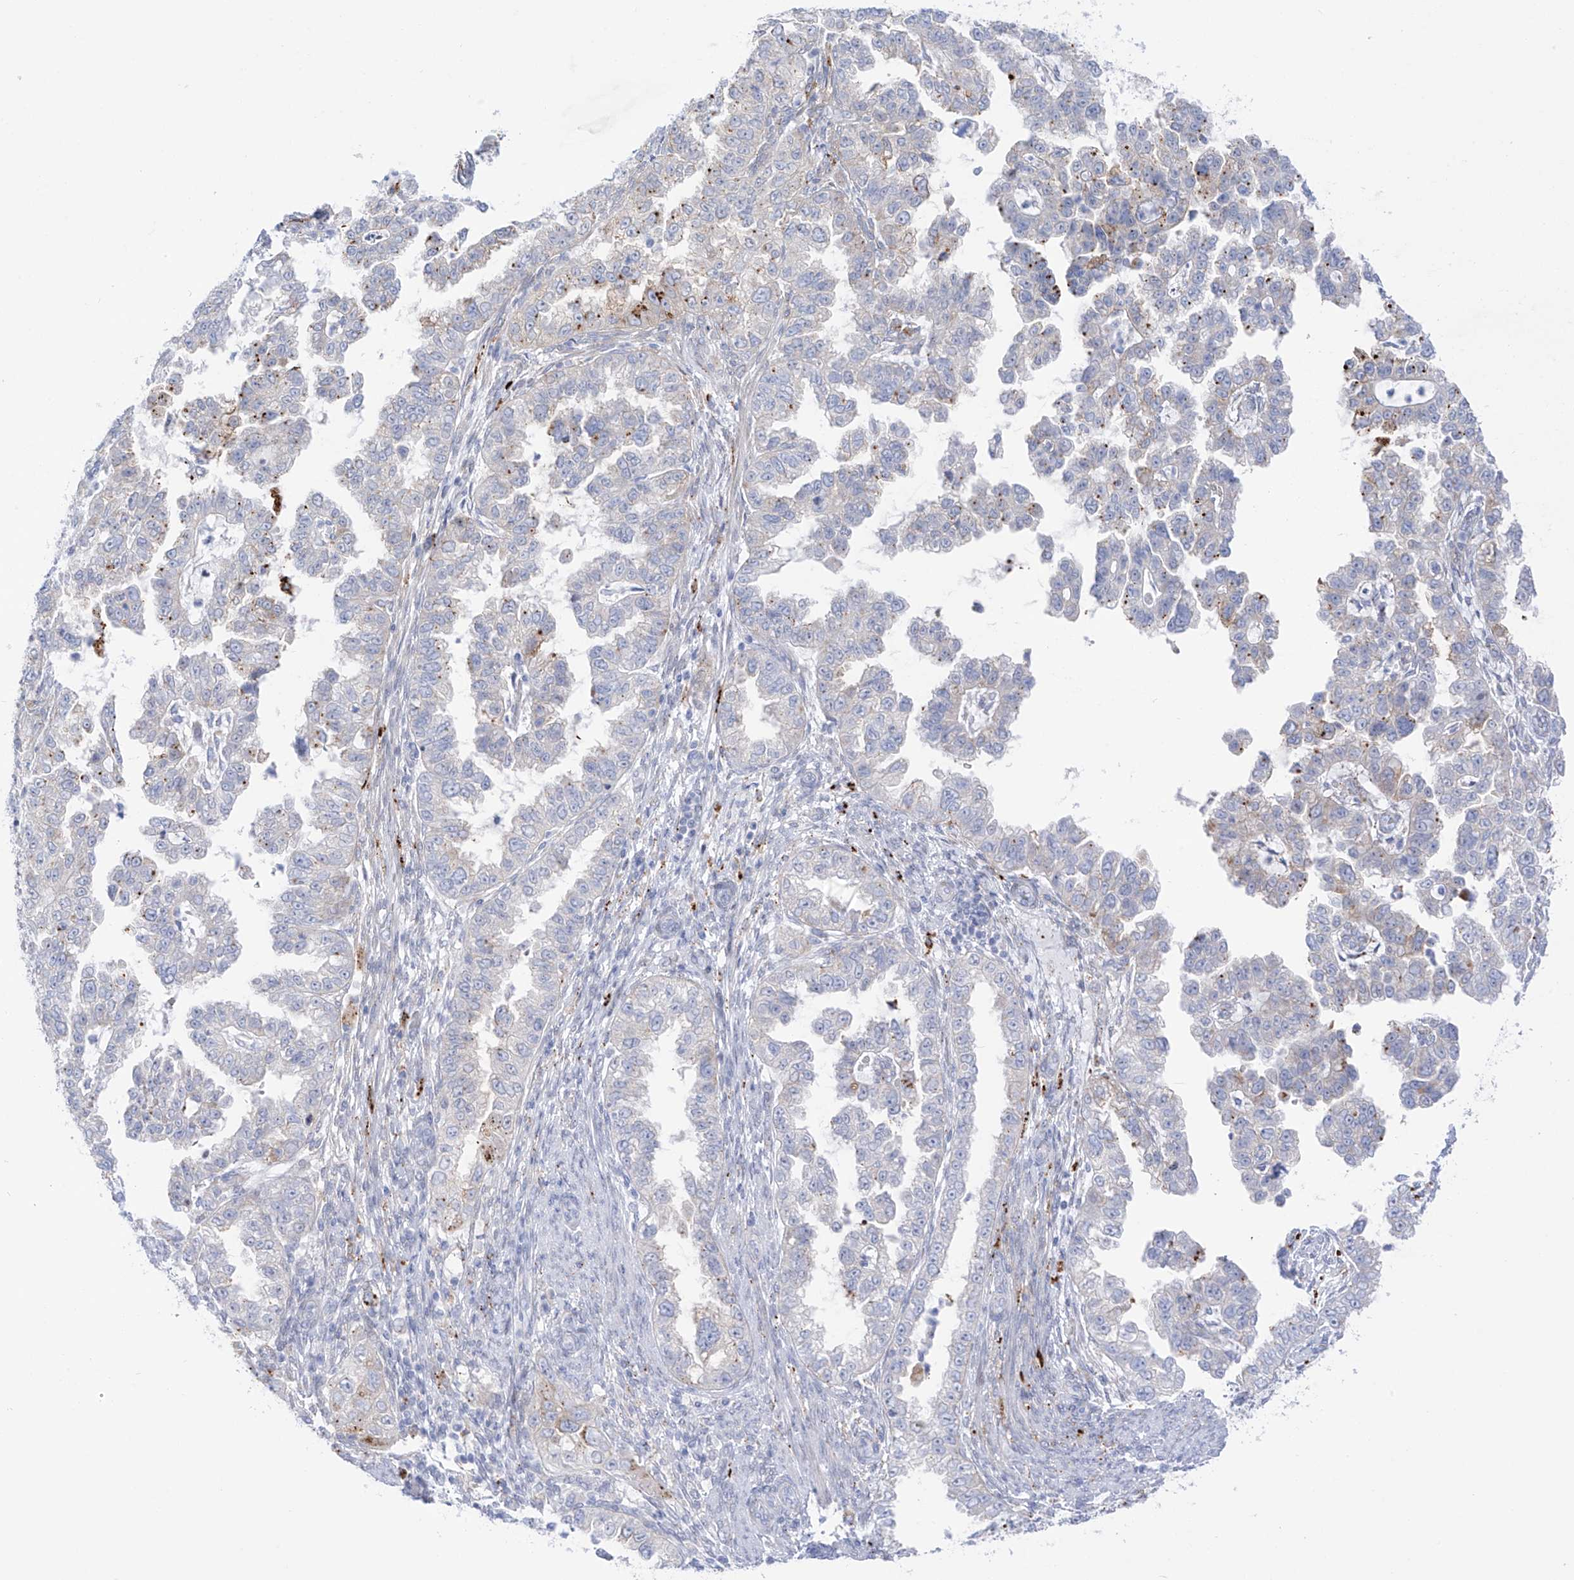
{"staining": {"intensity": "negative", "quantity": "none", "location": "none"}, "tissue": "endometrial cancer", "cell_type": "Tumor cells", "image_type": "cancer", "snomed": [{"axis": "morphology", "description": "Adenocarcinoma, NOS"}, {"axis": "topography", "description": "Endometrium"}], "caption": "Immunohistochemical staining of endometrial cancer (adenocarcinoma) demonstrates no significant staining in tumor cells.", "gene": "PSPH", "patient": {"sex": "female", "age": 85}}